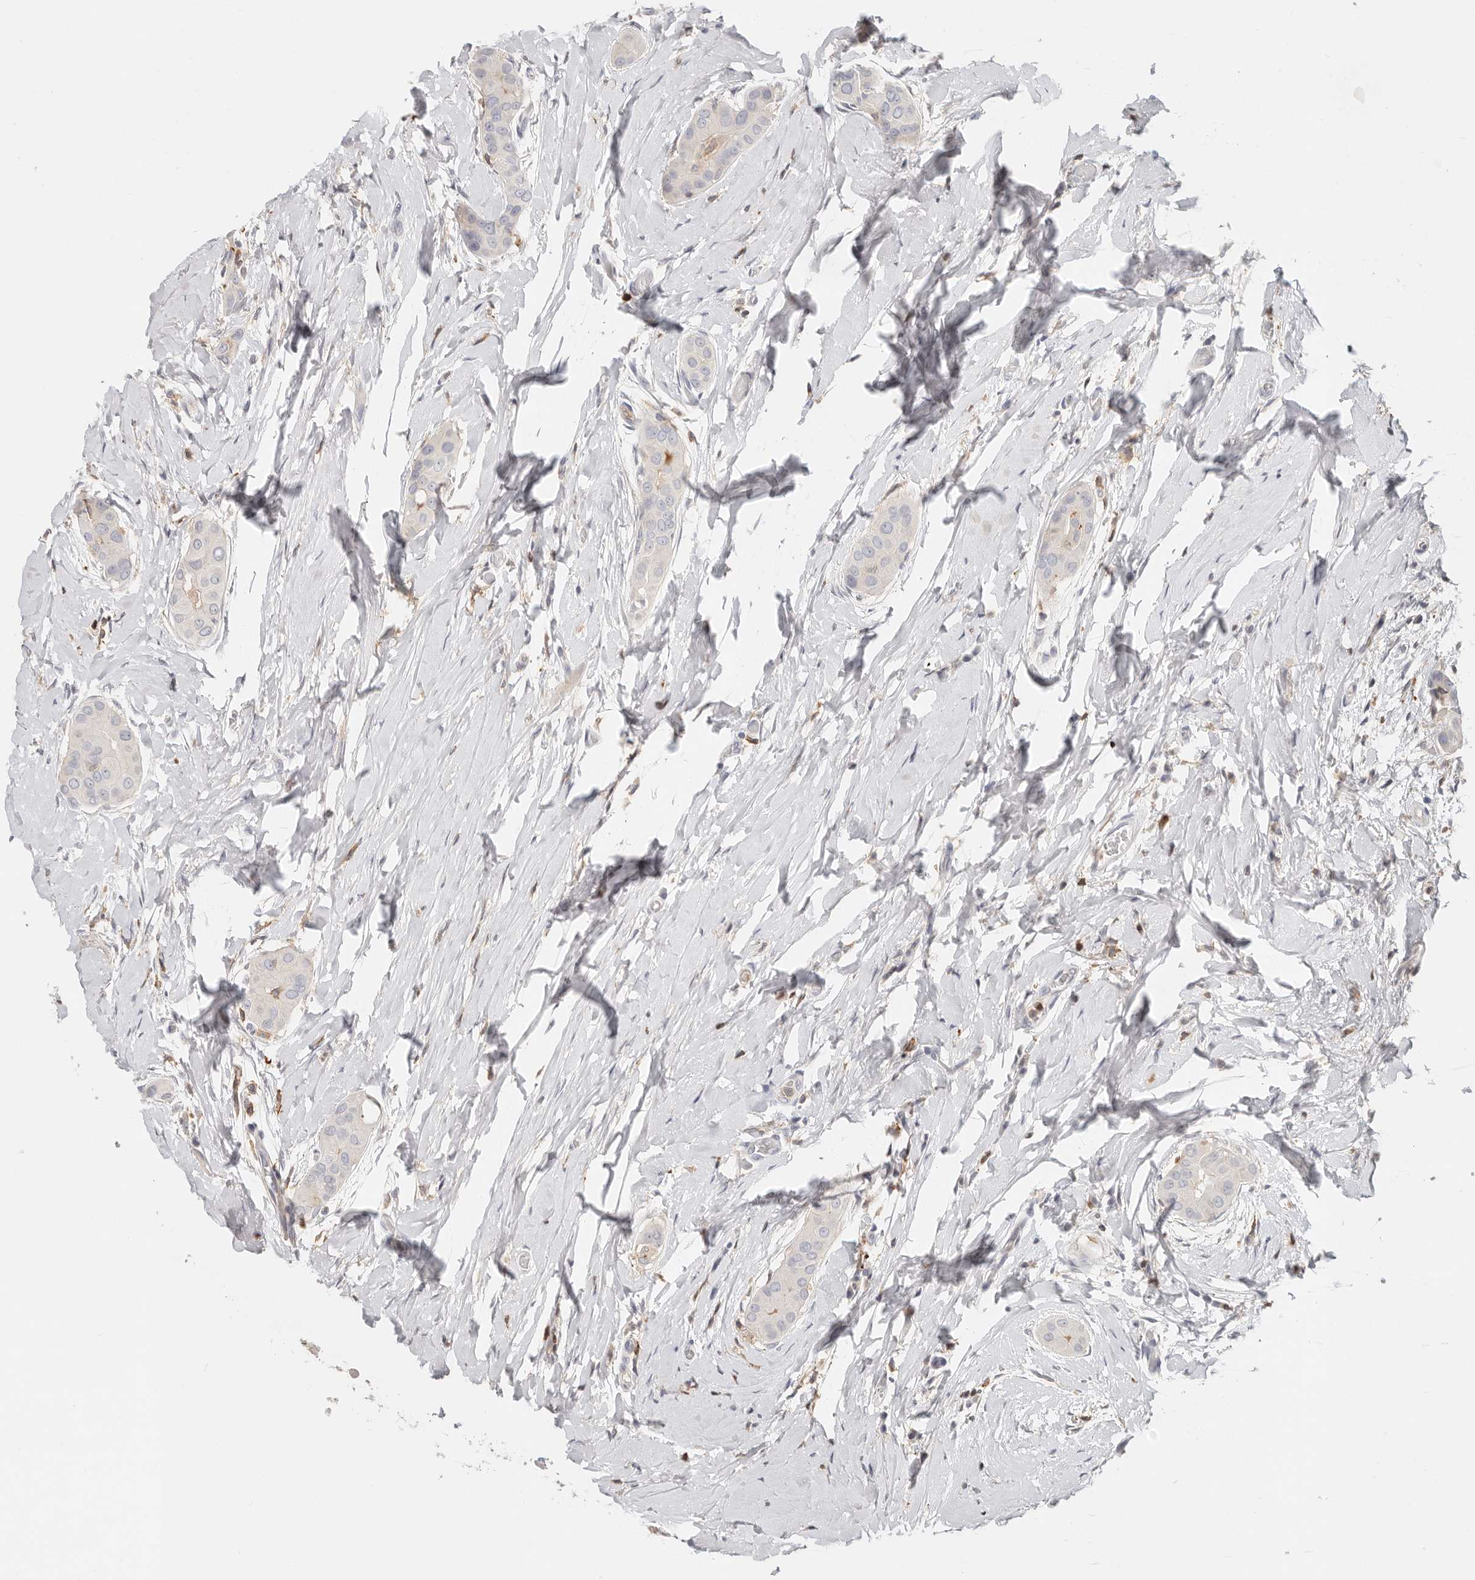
{"staining": {"intensity": "negative", "quantity": "none", "location": "none"}, "tissue": "thyroid cancer", "cell_type": "Tumor cells", "image_type": "cancer", "snomed": [{"axis": "morphology", "description": "Papillary adenocarcinoma, NOS"}, {"axis": "topography", "description": "Thyroid gland"}], "caption": "Immunohistochemical staining of human thyroid papillary adenocarcinoma displays no significant positivity in tumor cells.", "gene": "TMEM63B", "patient": {"sex": "male", "age": 33}}